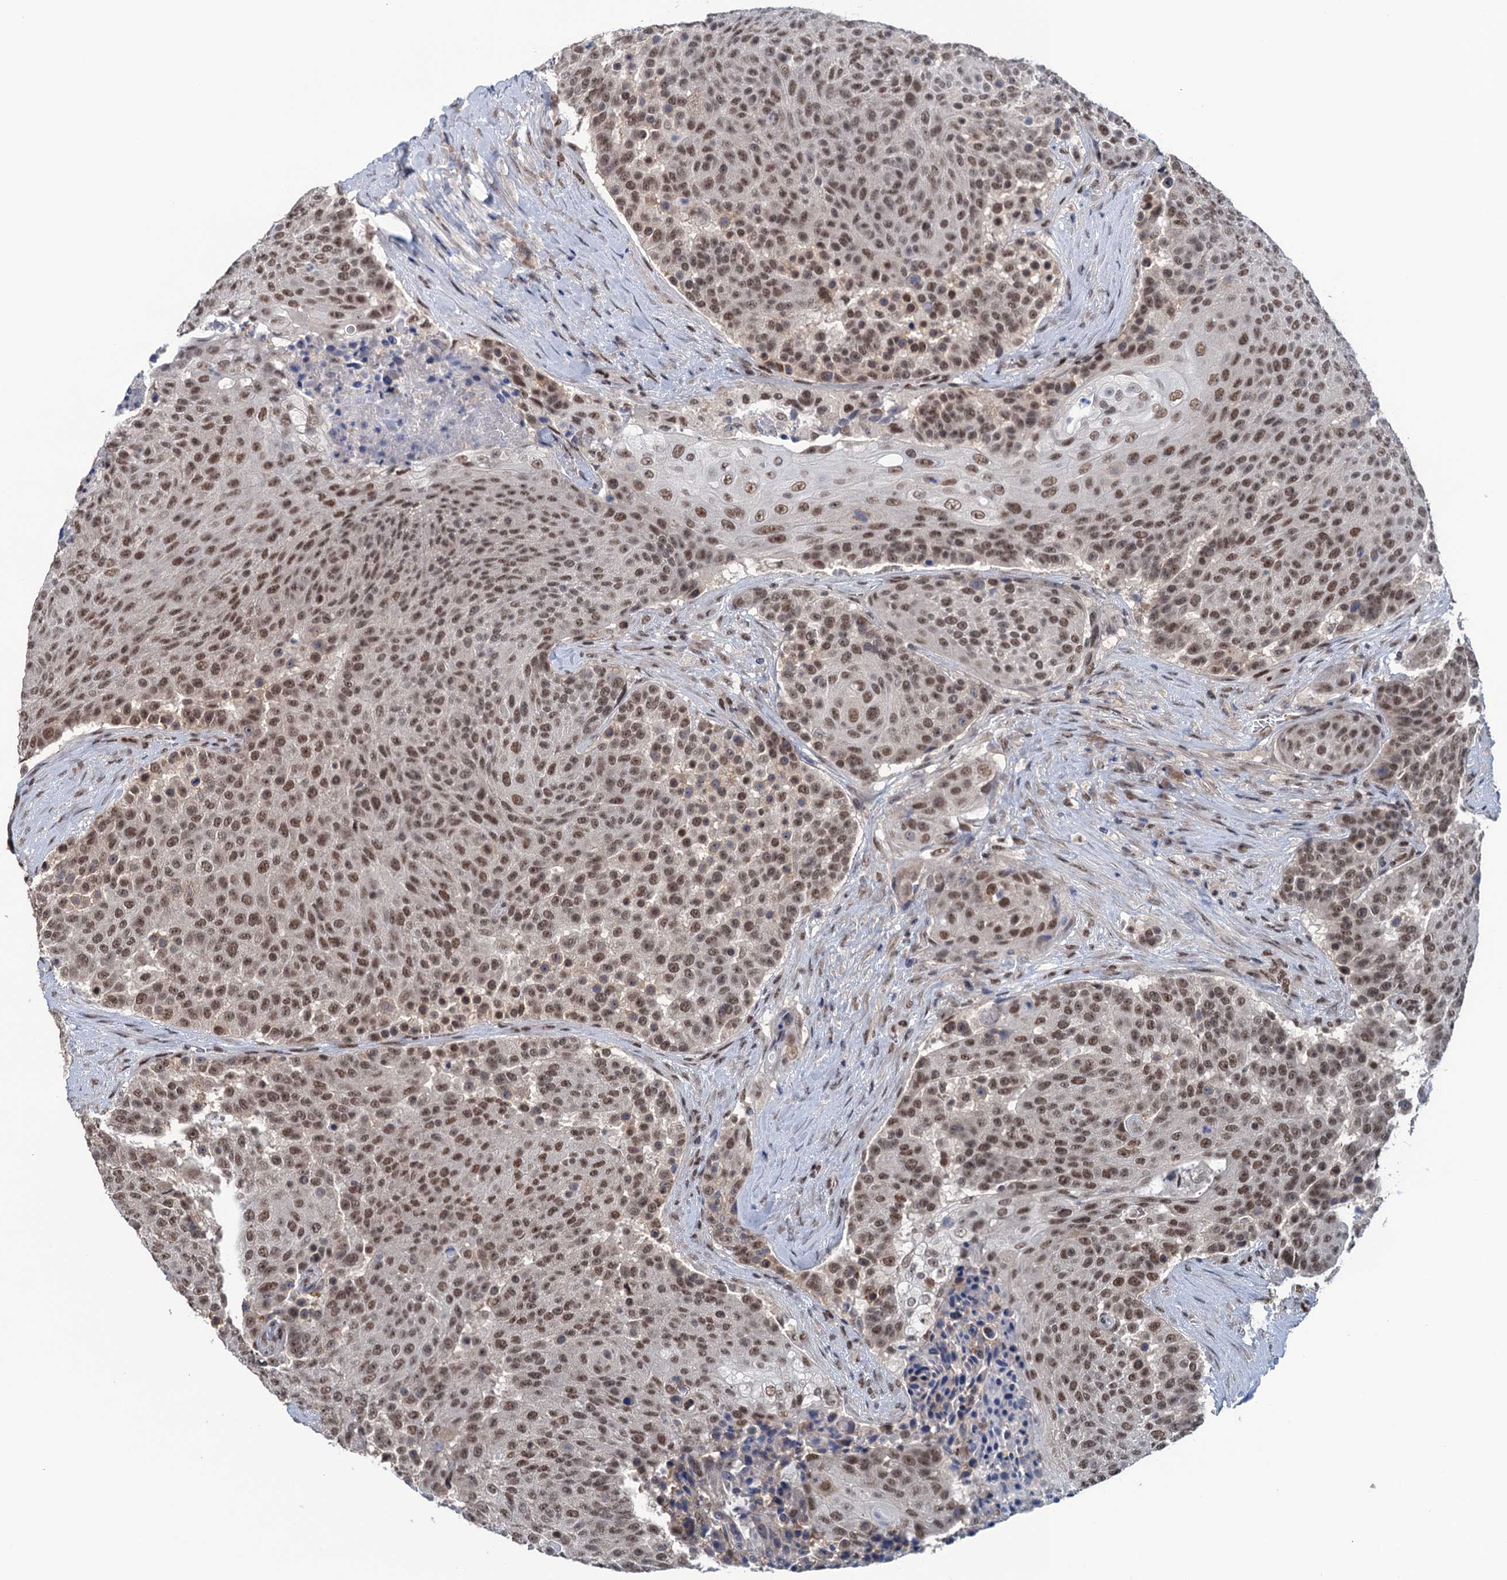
{"staining": {"intensity": "moderate", "quantity": ">75%", "location": "nuclear"}, "tissue": "urothelial cancer", "cell_type": "Tumor cells", "image_type": "cancer", "snomed": [{"axis": "morphology", "description": "Urothelial carcinoma, High grade"}, {"axis": "topography", "description": "Urinary bladder"}], "caption": "The immunohistochemical stain labels moderate nuclear staining in tumor cells of high-grade urothelial carcinoma tissue.", "gene": "SAE1", "patient": {"sex": "female", "age": 63}}